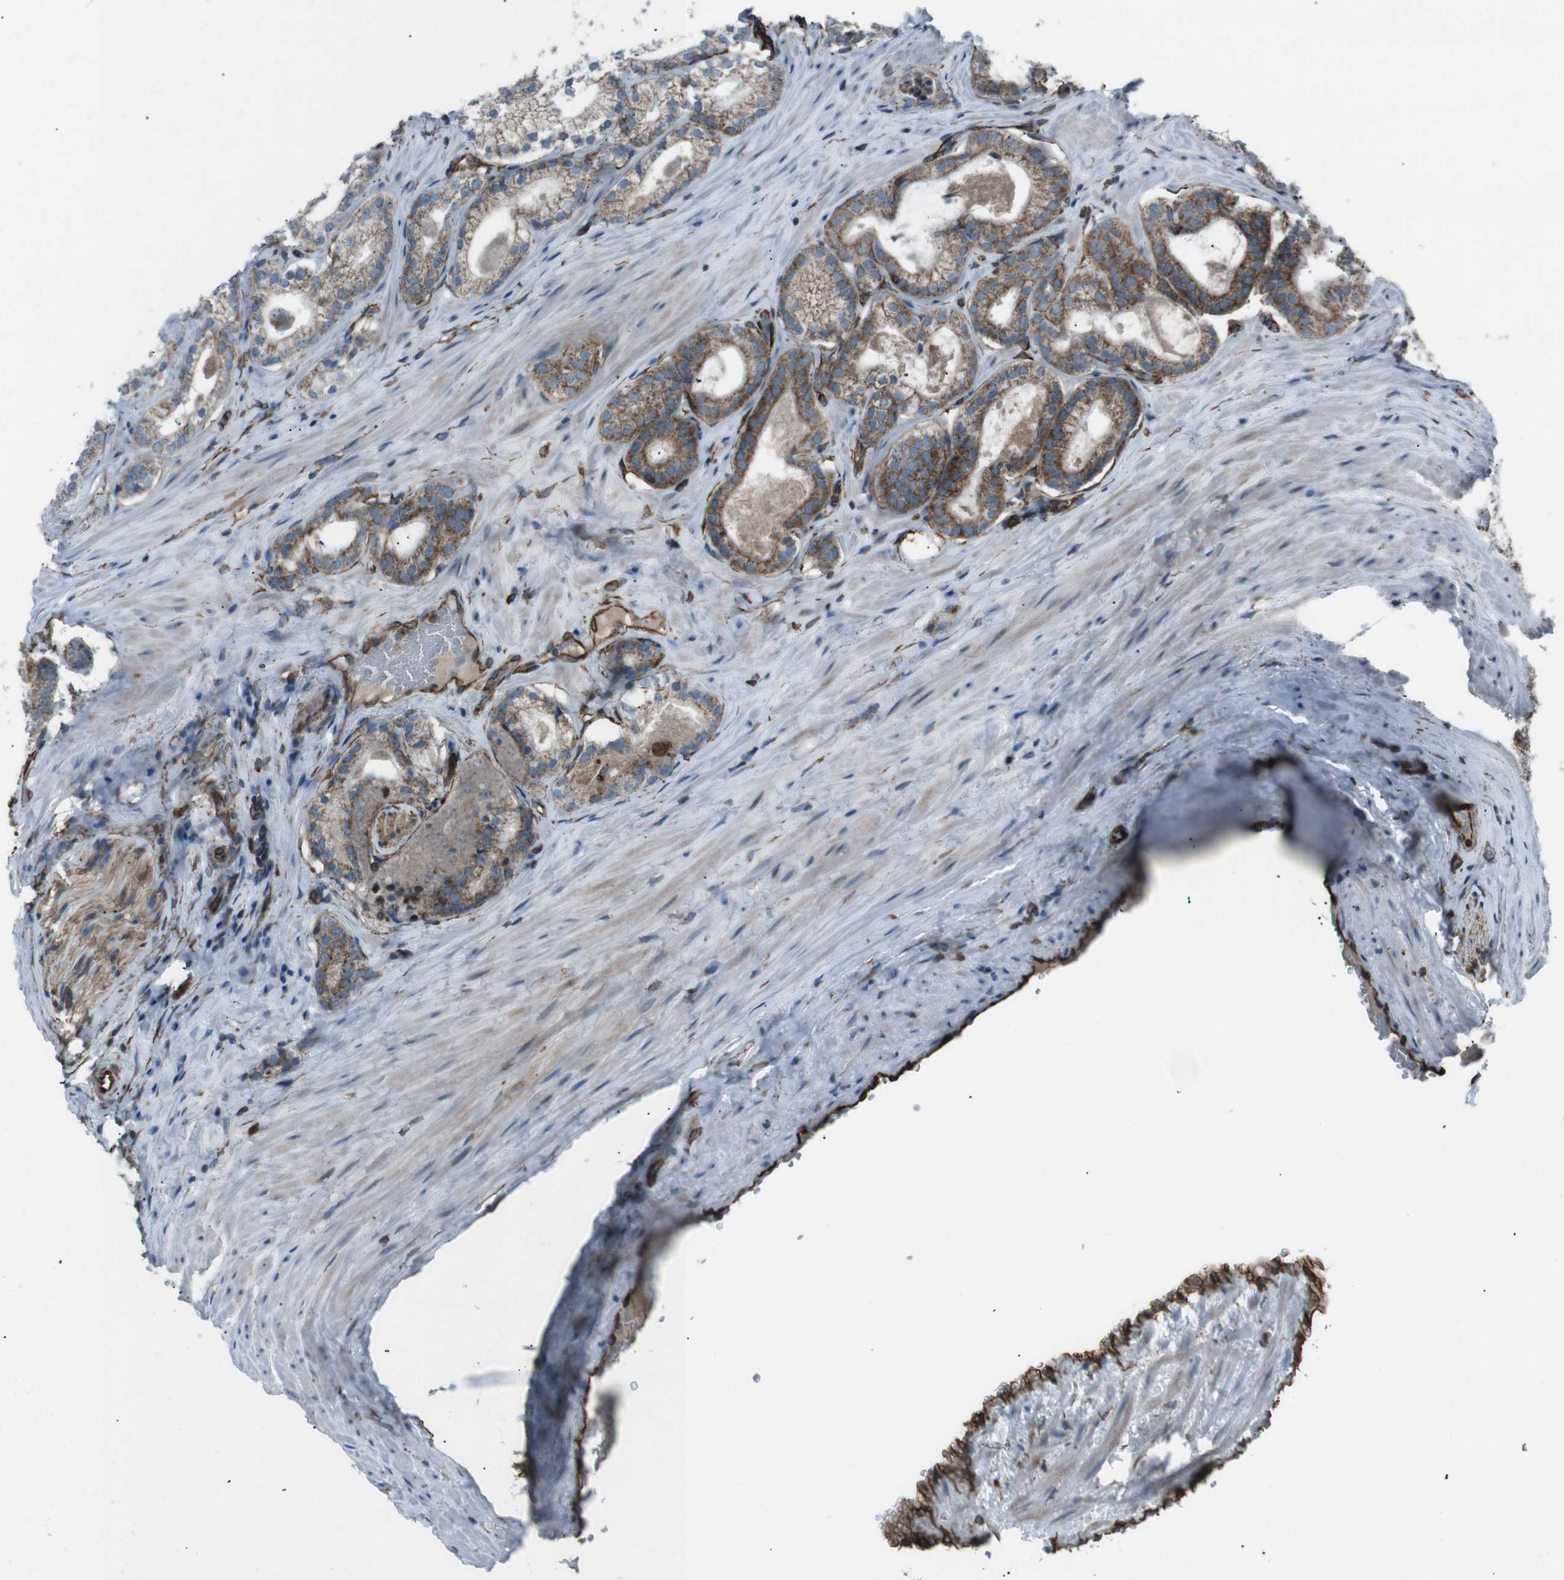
{"staining": {"intensity": "moderate", "quantity": ">75%", "location": "cytoplasmic/membranous"}, "tissue": "prostate cancer", "cell_type": "Tumor cells", "image_type": "cancer", "snomed": [{"axis": "morphology", "description": "Adenocarcinoma, Low grade"}, {"axis": "topography", "description": "Prostate"}], "caption": "This image demonstrates immunohistochemistry staining of human prostate cancer (adenocarcinoma (low-grade)), with medium moderate cytoplasmic/membranous staining in approximately >75% of tumor cells.", "gene": "TMEM141", "patient": {"sex": "male", "age": 59}}